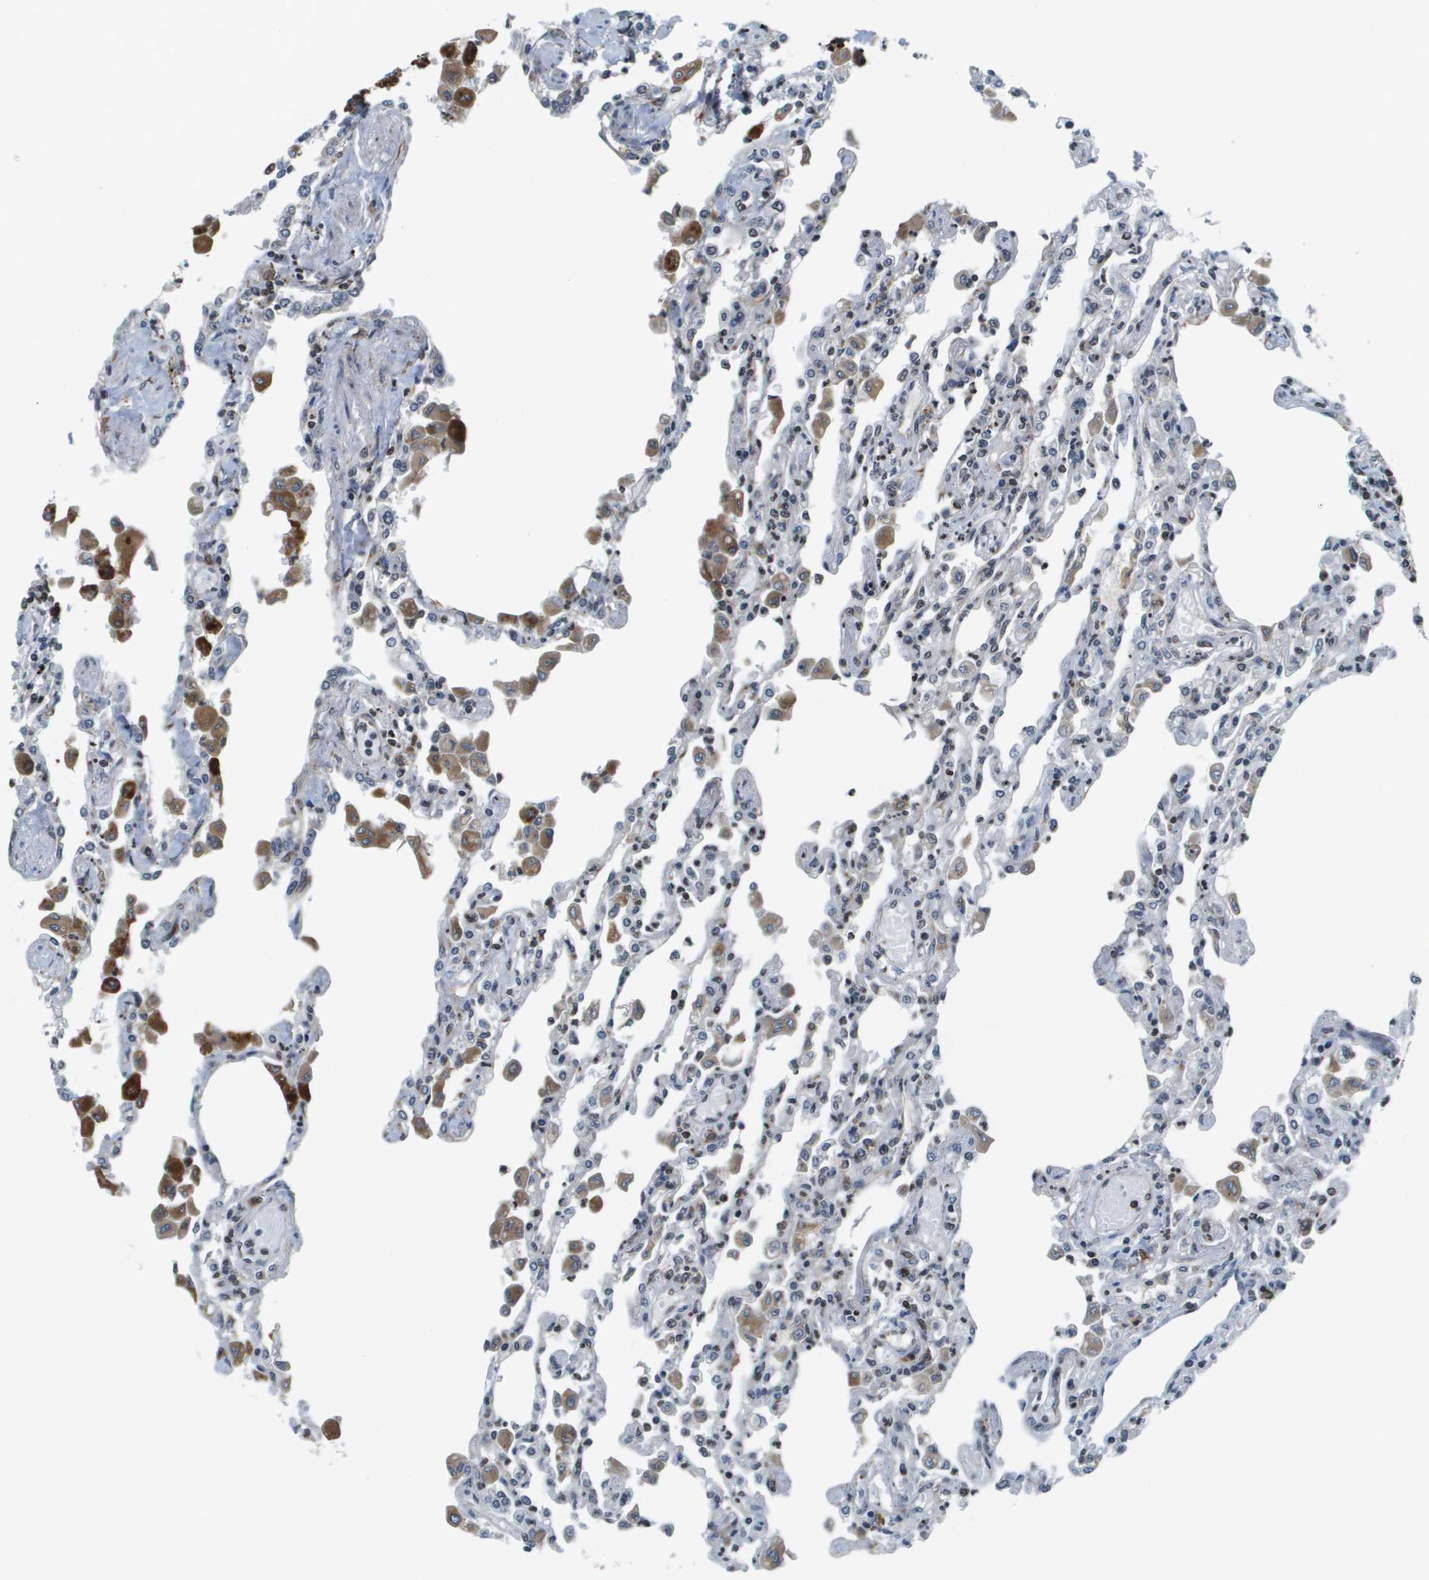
{"staining": {"intensity": "negative", "quantity": "none", "location": "none"}, "tissue": "lung", "cell_type": "Alveolar cells", "image_type": "normal", "snomed": [{"axis": "morphology", "description": "Normal tissue, NOS"}, {"axis": "topography", "description": "Bronchus"}, {"axis": "topography", "description": "Lung"}], "caption": "Immunohistochemical staining of normal human lung reveals no significant staining in alveolar cells.", "gene": "ESYT1", "patient": {"sex": "female", "age": 49}}